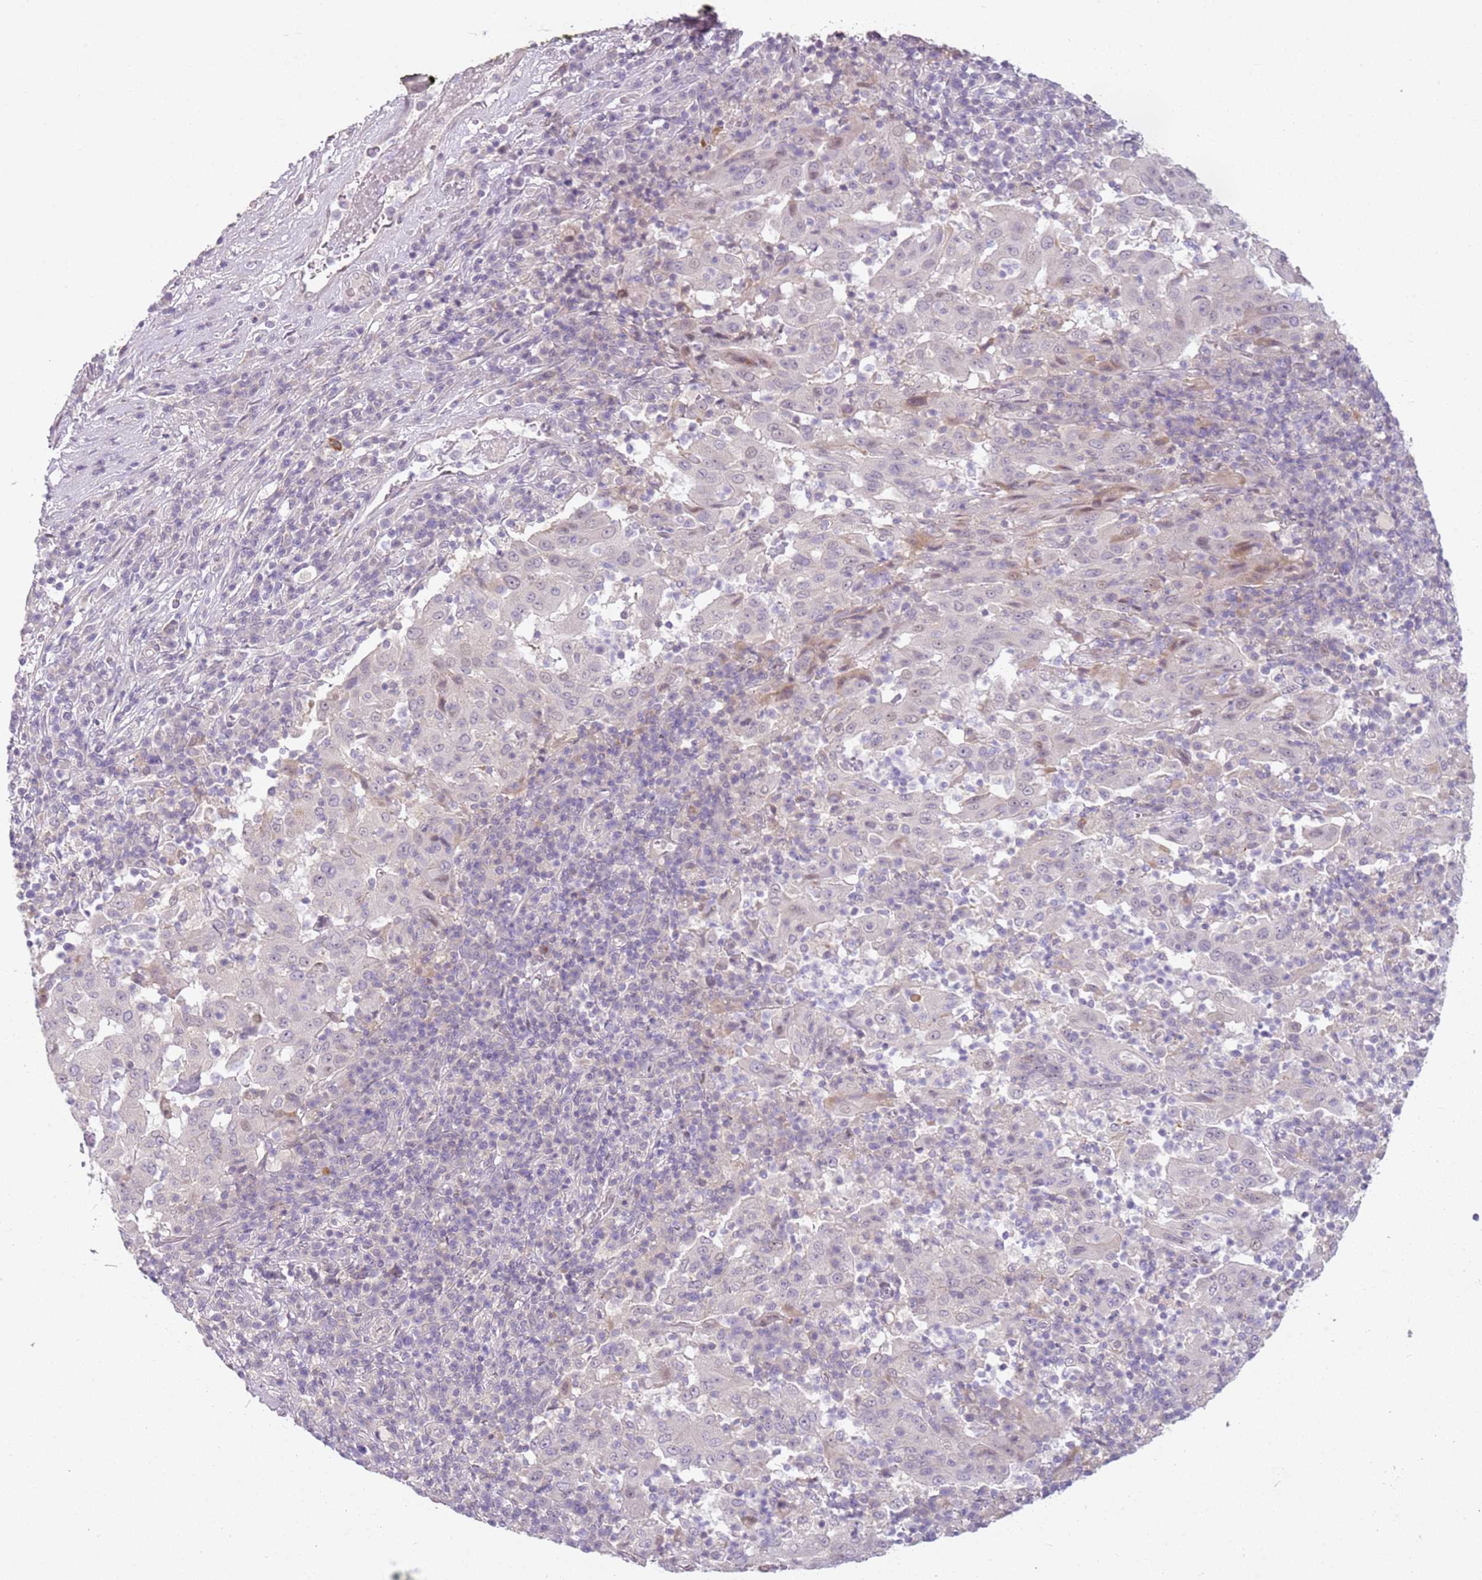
{"staining": {"intensity": "negative", "quantity": "none", "location": "none"}, "tissue": "pancreatic cancer", "cell_type": "Tumor cells", "image_type": "cancer", "snomed": [{"axis": "morphology", "description": "Adenocarcinoma, NOS"}, {"axis": "topography", "description": "Pancreas"}], "caption": "IHC of human pancreatic cancer exhibits no positivity in tumor cells.", "gene": "DEFB116", "patient": {"sex": "male", "age": 63}}